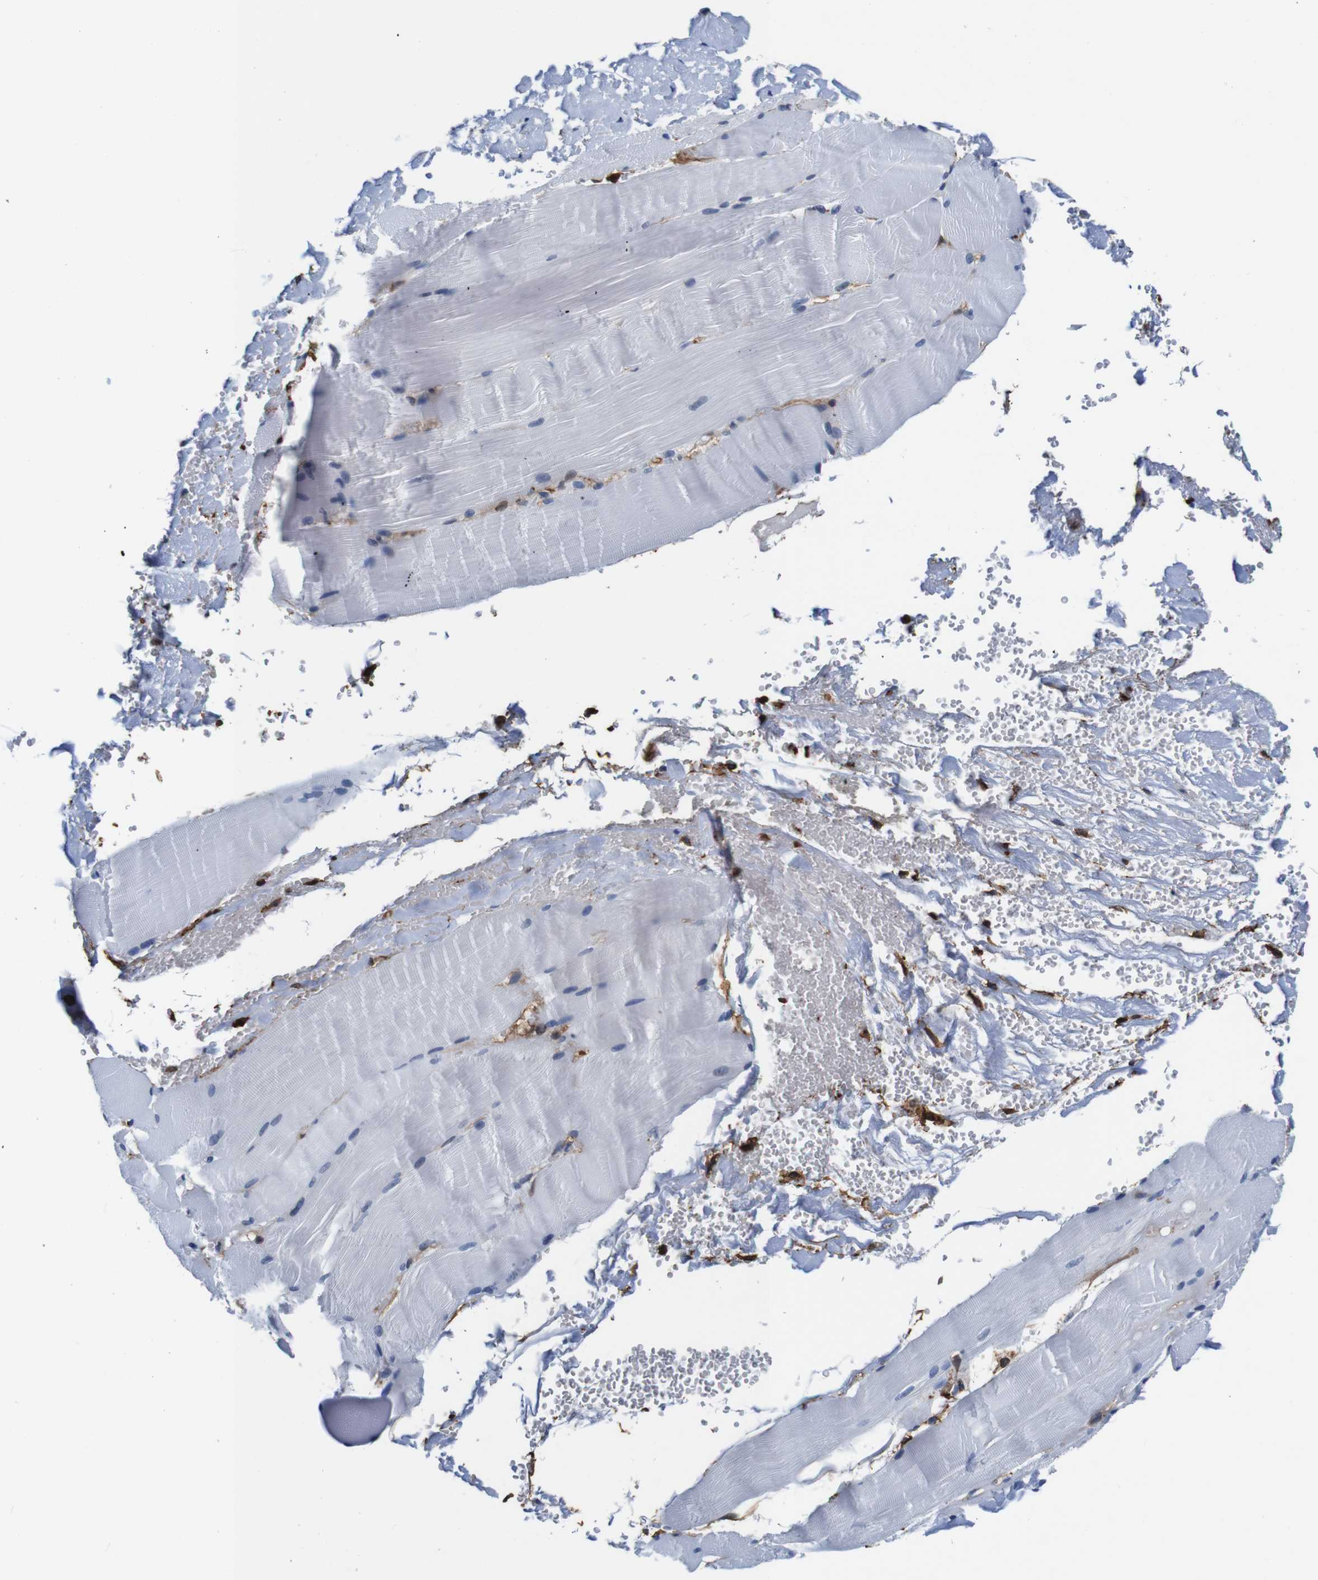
{"staining": {"intensity": "negative", "quantity": "none", "location": "none"}, "tissue": "skeletal muscle", "cell_type": "Myocytes", "image_type": "normal", "snomed": [{"axis": "morphology", "description": "Normal tissue, NOS"}, {"axis": "topography", "description": "Skin"}, {"axis": "topography", "description": "Skeletal muscle"}], "caption": "IHC histopathology image of normal human skeletal muscle stained for a protein (brown), which exhibits no staining in myocytes.", "gene": "ANXA1", "patient": {"sex": "male", "age": 83}}